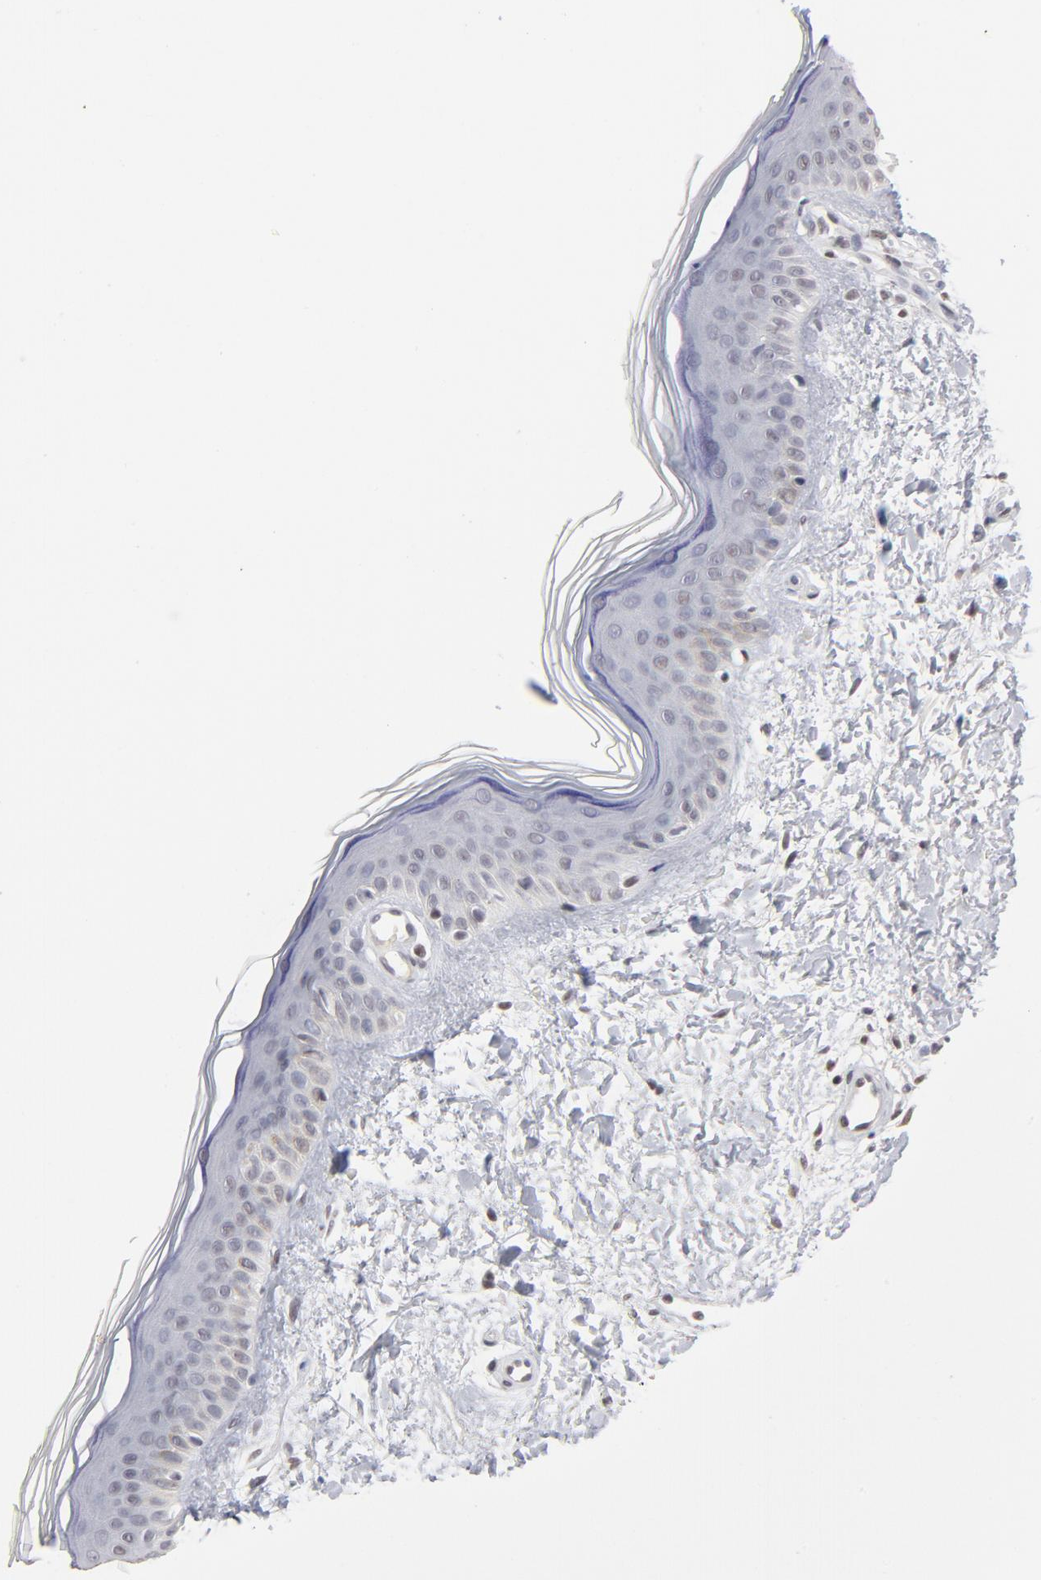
{"staining": {"intensity": "negative", "quantity": "none", "location": "none"}, "tissue": "skin", "cell_type": "Fibroblasts", "image_type": "normal", "snomed": [{"axis": "morphology", "description": "Normal tissue, NOS"}, {"axis": "topography", "description": "Skin"}], "caption": "Protein analysis of unremarkable skin shows no significant expression in fibroblasts. (Stains: DAB (3,3'-diaminobenzidine) immunohistochemistry (IHC) with hematoxylin counter stain, Microscopy: brightfield microscopy at high magnification).", "gene": "MAX", "patient": {"sex": "female", "age": 19}}